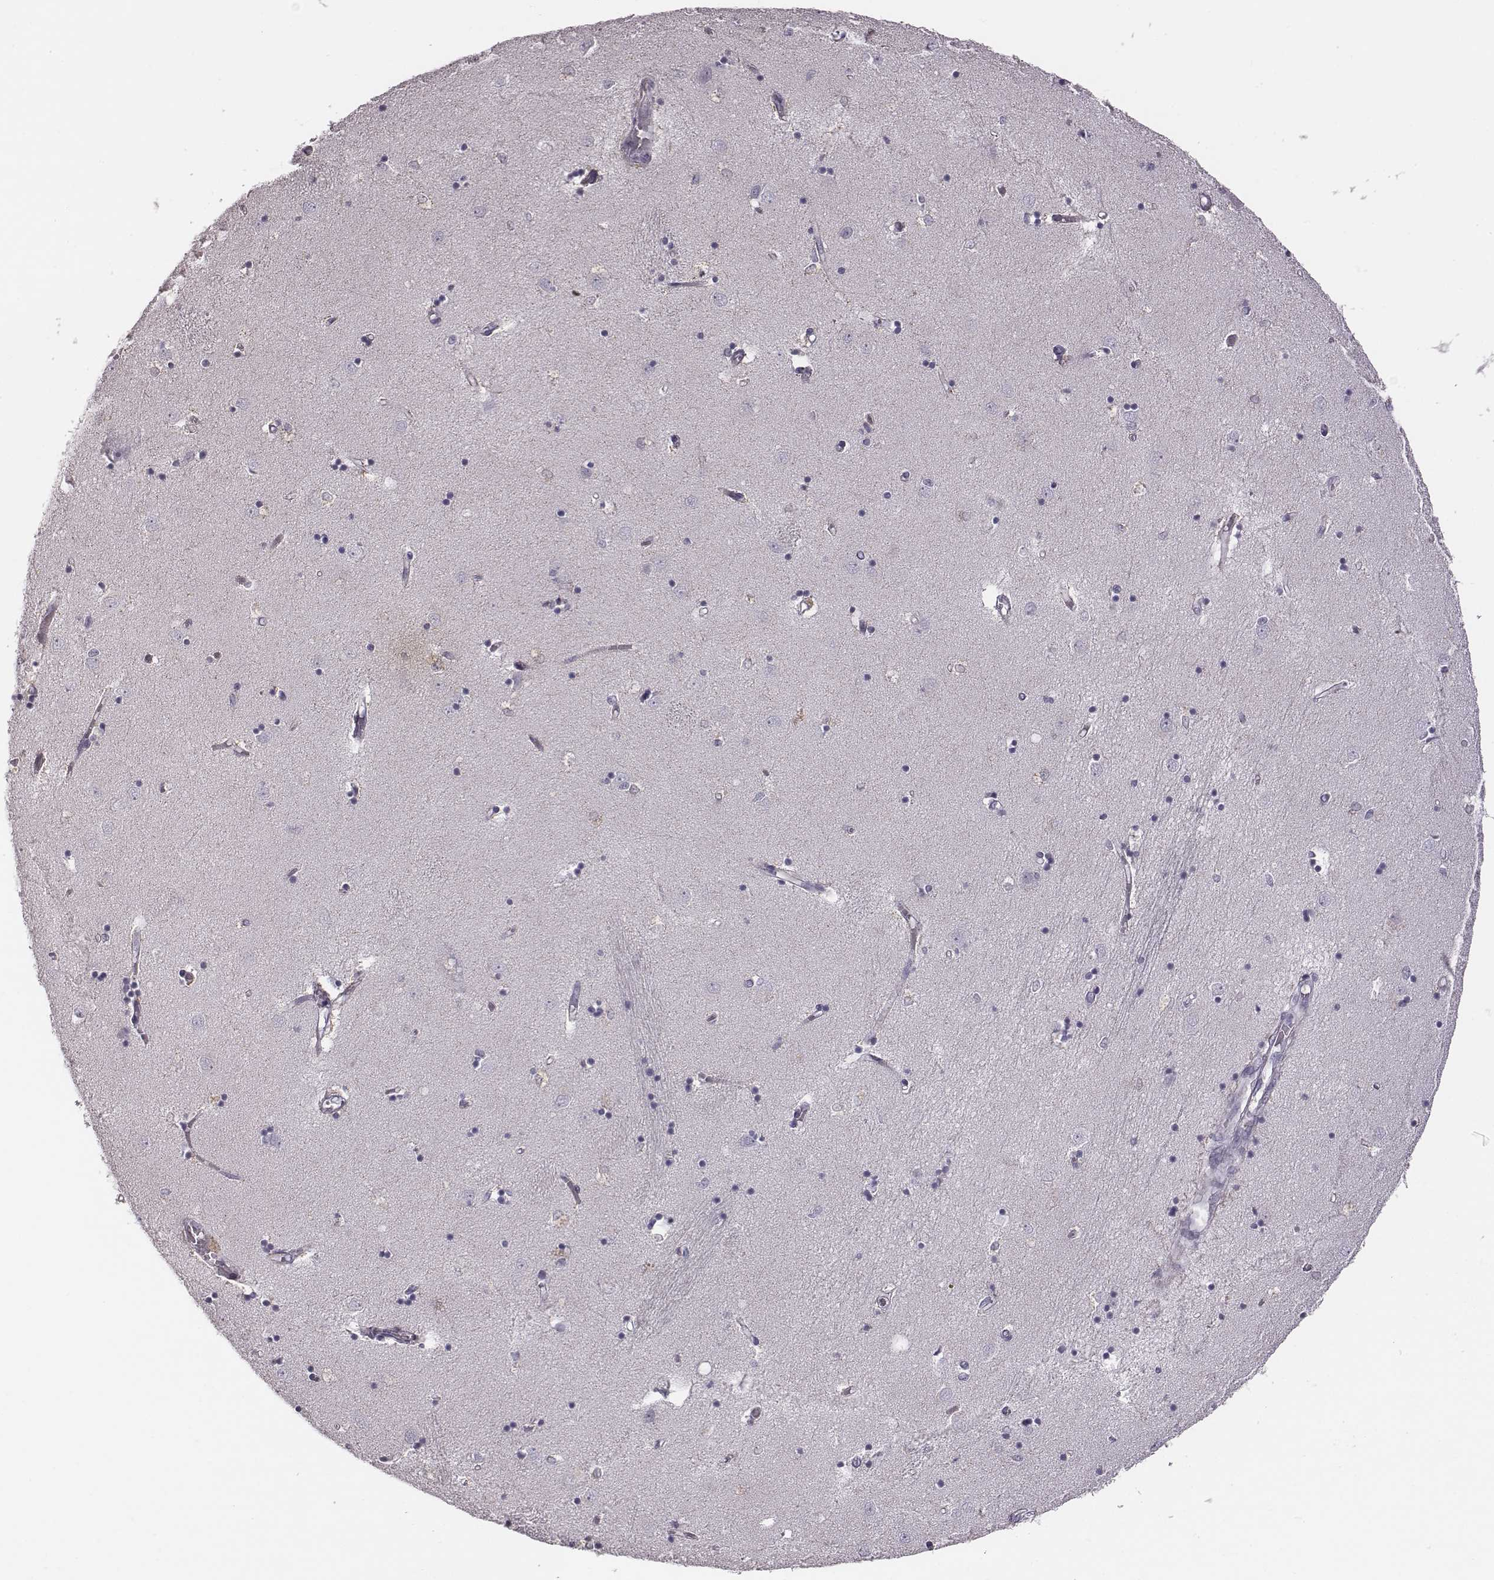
{"staining": {"intensity": "negative", "quantity": "none", "location": "none"}, "tissue": "caudate", "cell_type": "Glial cells", "image_type": "normal", "snomed": [{"axis": "morphology", "description": "Normal tissue, NOS"}, {"axis": "topography", "description": "Lateral ventricle wall"}], "caption": "An immunohistochemistry histopathology image of normal caudate is shown. There is no staining in glial cells of caudate.", "gene": "CRISP1", "patient": {"sex": "male", "age": 54}}